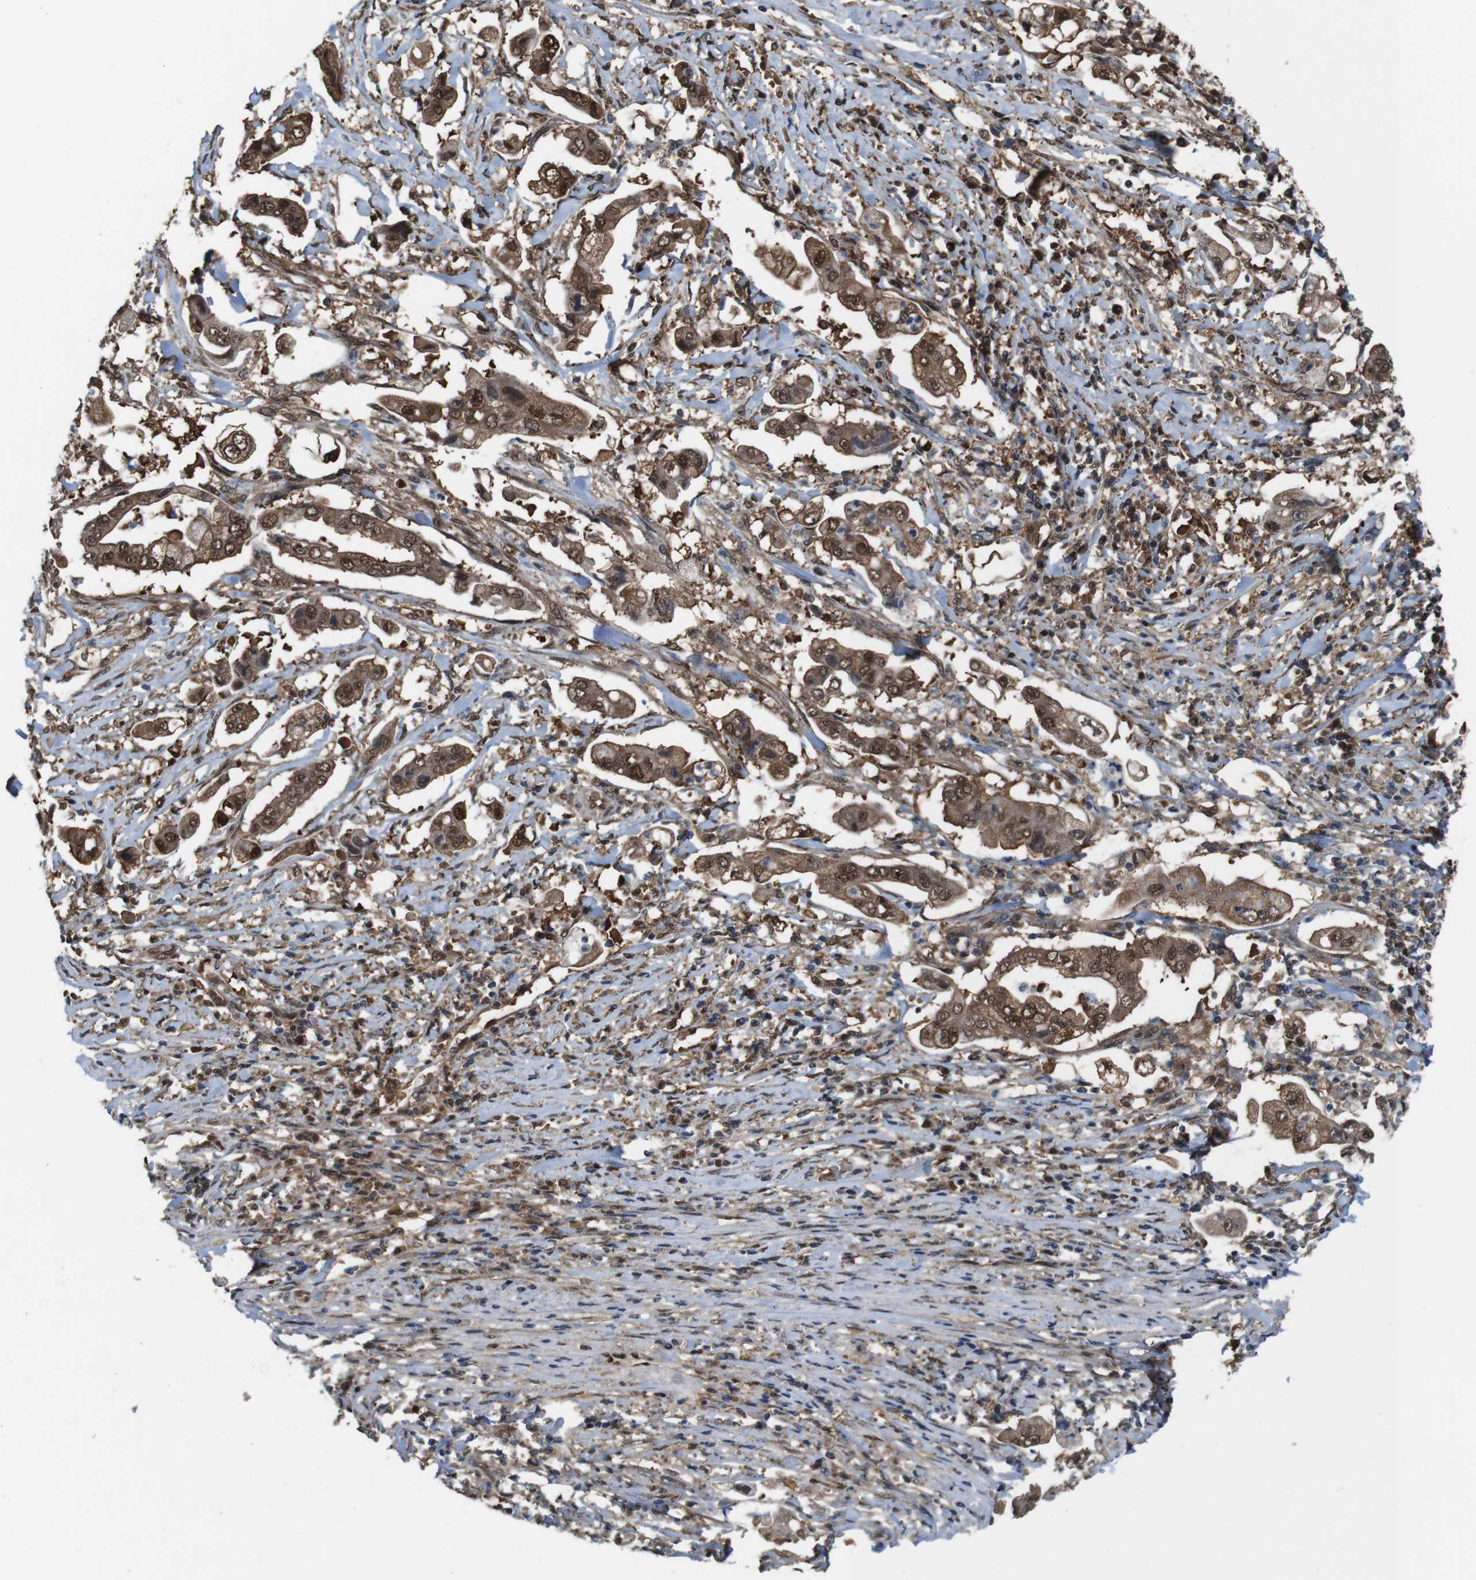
{"staining": {"intensity": "moderate", "quantity": ">75%", "location": "cytoplasmic/membranous,nuclear"}, "tissue": "stomach cancer", "cell_type": "Tumor cells", "image_type": "cancer", "snomed": [{"axis": "morphology", "description": "Adenocarcinoma, NOS"}, {"axis": "topography", "description": "Stomach"}], "caption": "IHC of stomach adenocarcinoma demonstrates medium levels of moderate cytoplasmic/membranous and nuclear expression in about >75% of tumor cells.", "gene": "YWHAG", "patient": {"sex": "male", "age": 62}}